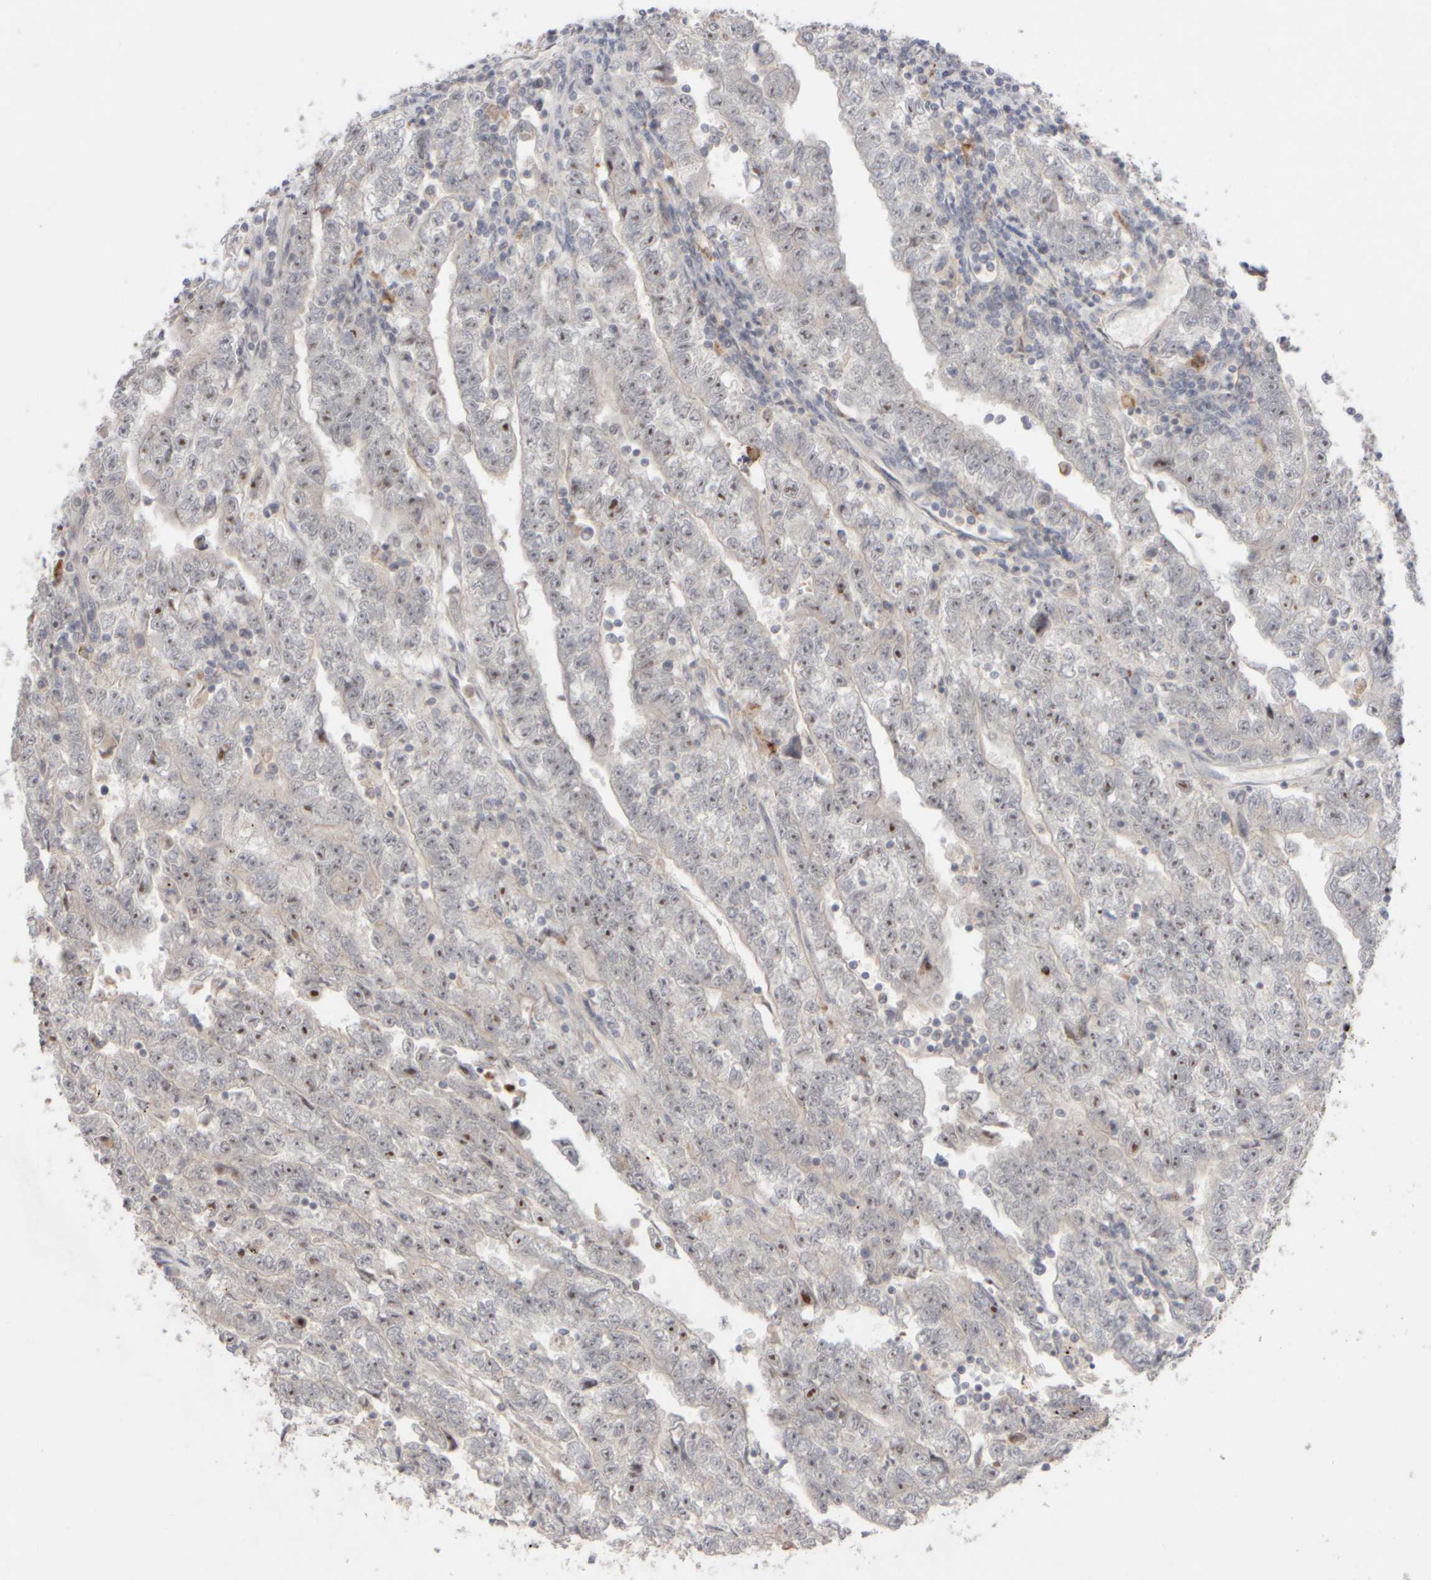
{"staining": {"intensity": "weak", "quantity": ">75%", "location": "nuclear"}, "tissue": "testis cancer", "cell_type": "Tumor cells", "image_type": "cancer", "snomed": [{"axis": "morphology", "description": "Carcinoma, Embryonal, NOS"}, {"axis": "topography", "description": "Testis"}], "caption": "The photomicrograph exhibits staining of testis cancer, revealing weak nuclear protein positivity (brown color) within tumor cells.", "gene": "CHADL", "patient": {"sex": "male", "age": 25}}